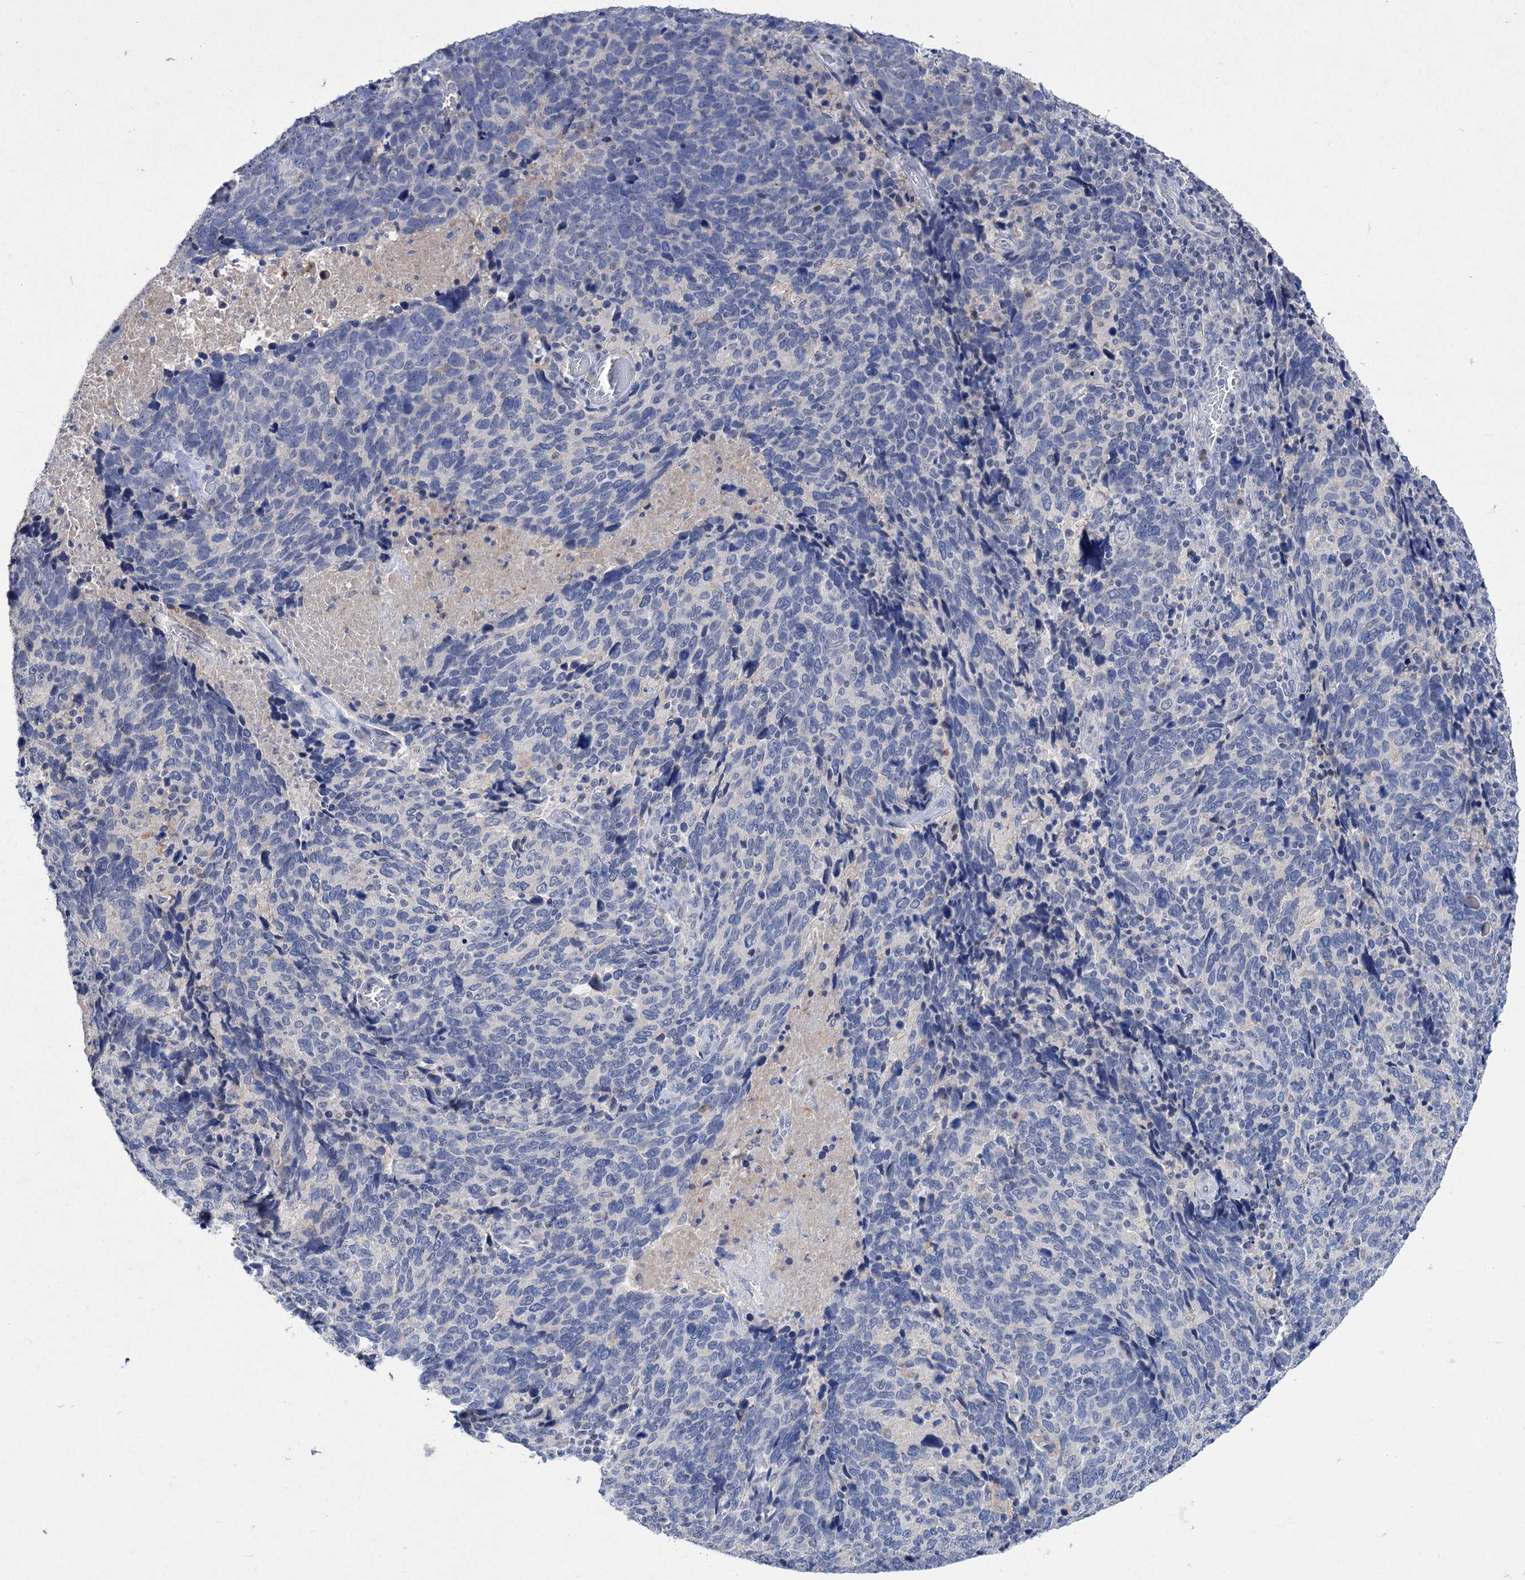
{"staining": {"intensity": "negative", "quantity": "none", "location": "none"}, "tissue": "cervical cancer", "cell_type": "Tumor cells", "image_type": "cancer", "snomed": [{"axis": "morphology", "description": "Squamous cell carcinoma, NOS"}, {"axis": "topography", "description": "Cervix"}], "caption": "The micrograph shows no staining of tumor cells in squamous cell carcinoma (cervical).", "gene": "ATP4A", "patient": {"sex": "female", "age": 41}}